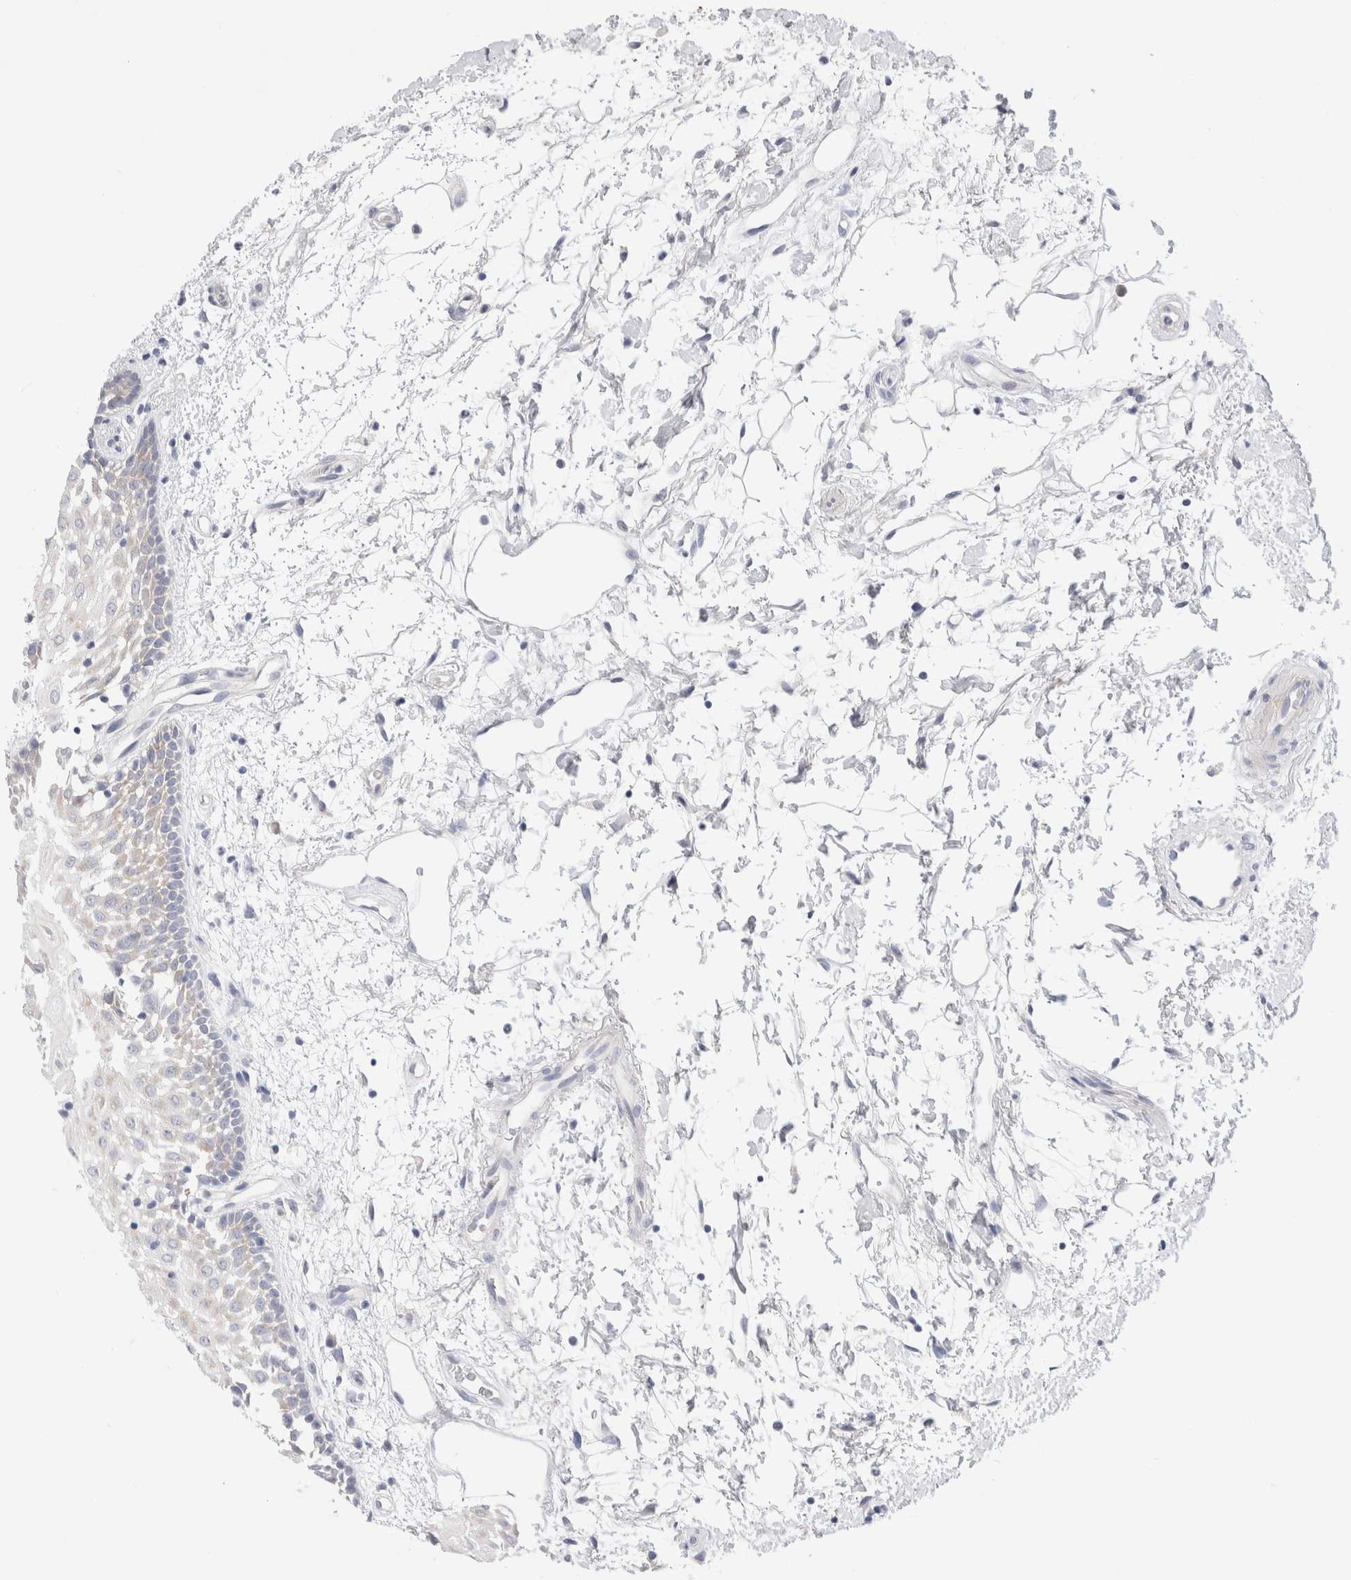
{"staining": {"intensity": "weak", "quantity": "25%-75%", "location": "cytoplasmic/membranous"}, "tissue": "oral mucosa", "cell_type": "Squamous epithelial cells", "image_type": "normal", "snomed": [{"axis": "morphology", "description": "Normal tissue, NOS"}, {"axis": "topography", "description": "Skeletal muscle"}, {"axis": "topography", "description": "Oral tissue"}, {"axis": "topography", "description": "Peripheral nerve tissue"}], "caption": "DAB immunohistochemical staining of unremarkable human oral mucosa reveals weak cytoplasmic/membranous protein positivity in about 25%-75% of squamous epithelial cells.", "gene": "RBM12B", "patient": {"sex": "female", "age": 84}}